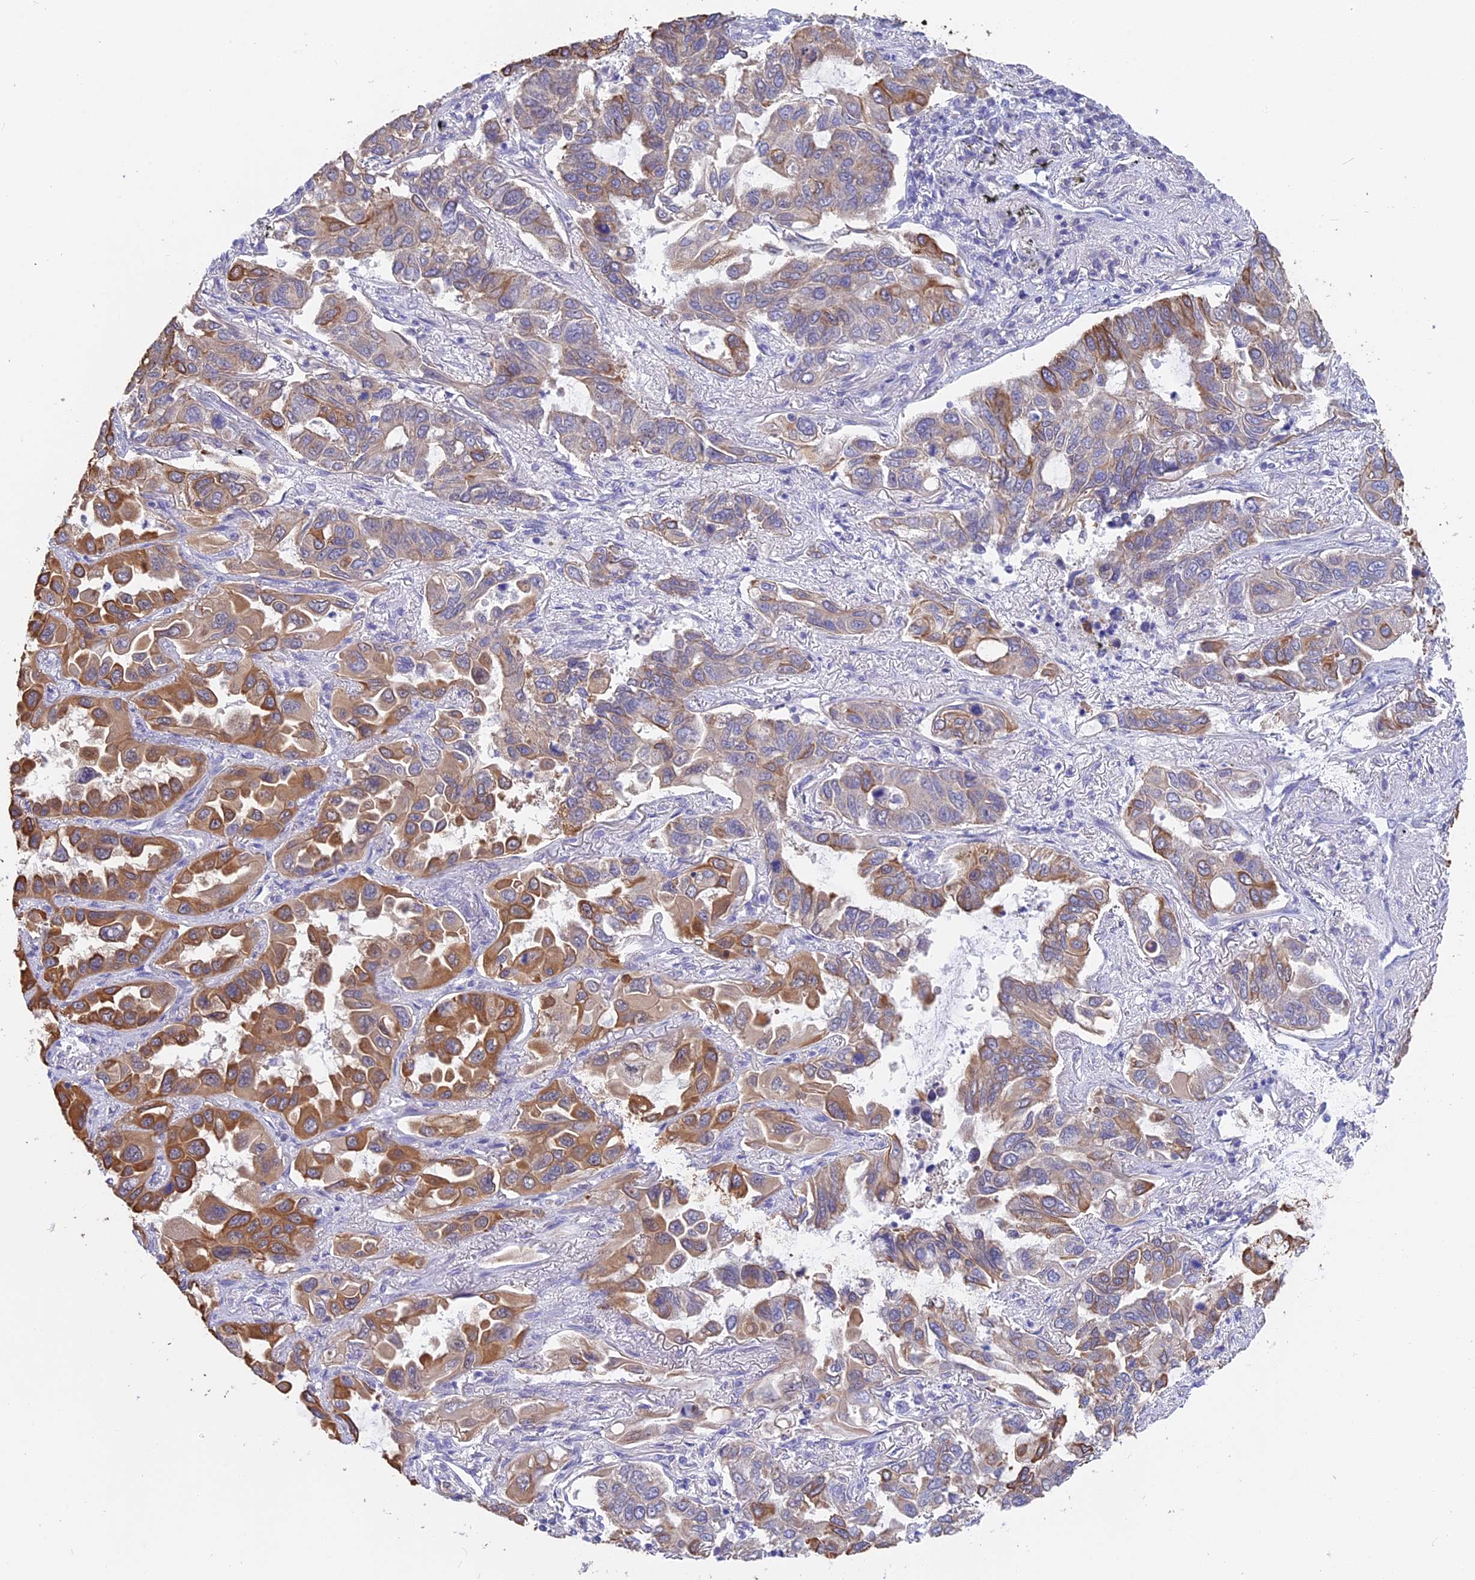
{"staining": {"intensity": "moderate", "quantity": "25%-75%", "location": "cytoplasmic/membranous"}, "tissue": "lung cancer", "cell_type": "Tumor cells", "image_type": "cancer", "snomed": [{"axis": "morphology", "description": "Adenocarcinoma, NOS"}, {"axis": "topography", "description": "Lung"}], "caption": "Immunohistochemical staining of human lung cancer shows medium levels of moderate cytoplasmic/membranous protein positivity in about 25%-75% of tumor cells. Using DAB (brown) and hematoxylin (blue) stains, captured at high magnification using brightfield microscopy.", "gene": "STUB1", "patient": {"sex": "male", "age": 64}}